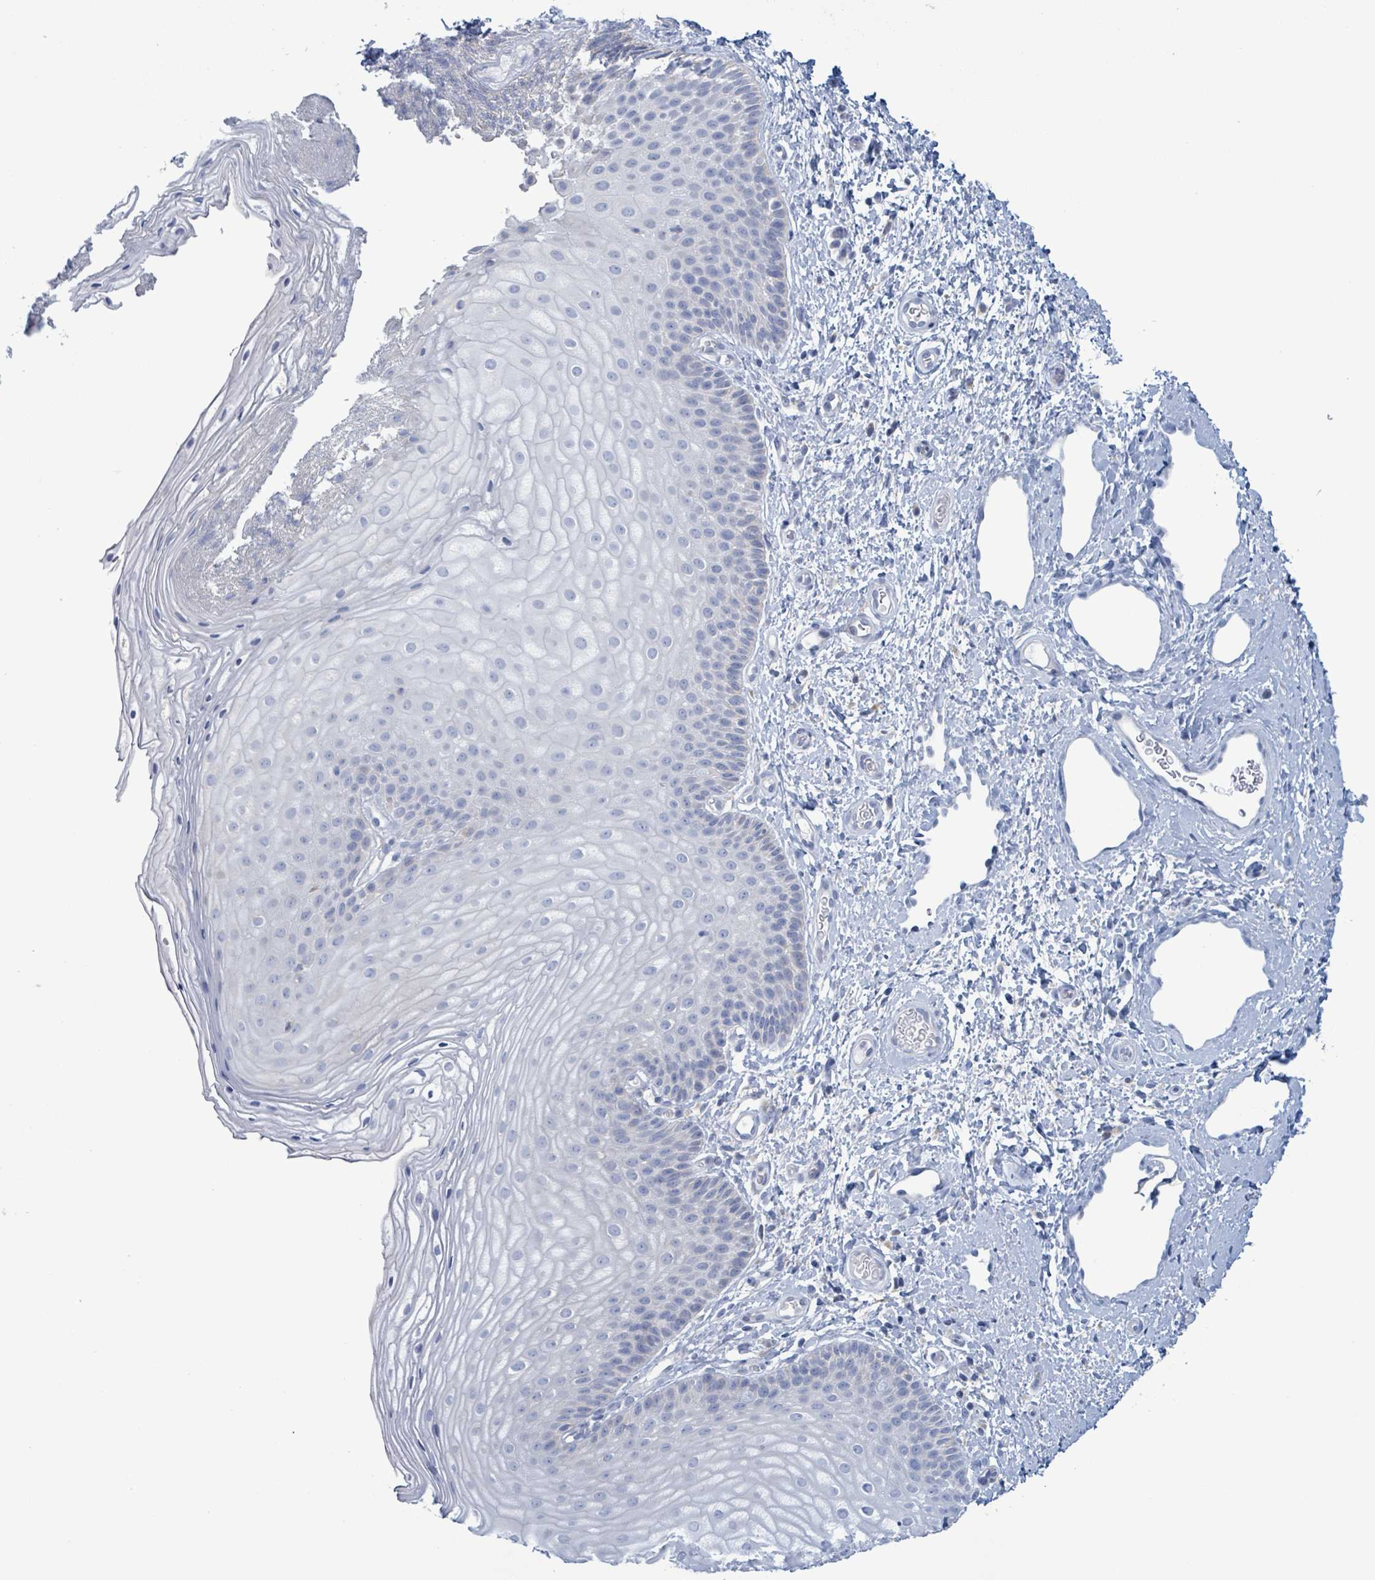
{"staining": {"intensity": "weak", "quantity": "<25%", "location": "cytoplasmic/membranous"}, "tissue": "skin", "cell_type": "Epidermal cells", "image_type": "normal", "snomed": [{"axis": "morphology", "description": "Normal tissue, NOS"}, {"axis": "topography", "description": "Anal"}], "caption": "This is an immunohistochemistry photomicrograph of normal skin. There is no positivity in epidermal cells.", "gene": "AKR1C4", "patient": {"sex": "female", "age": 40}}